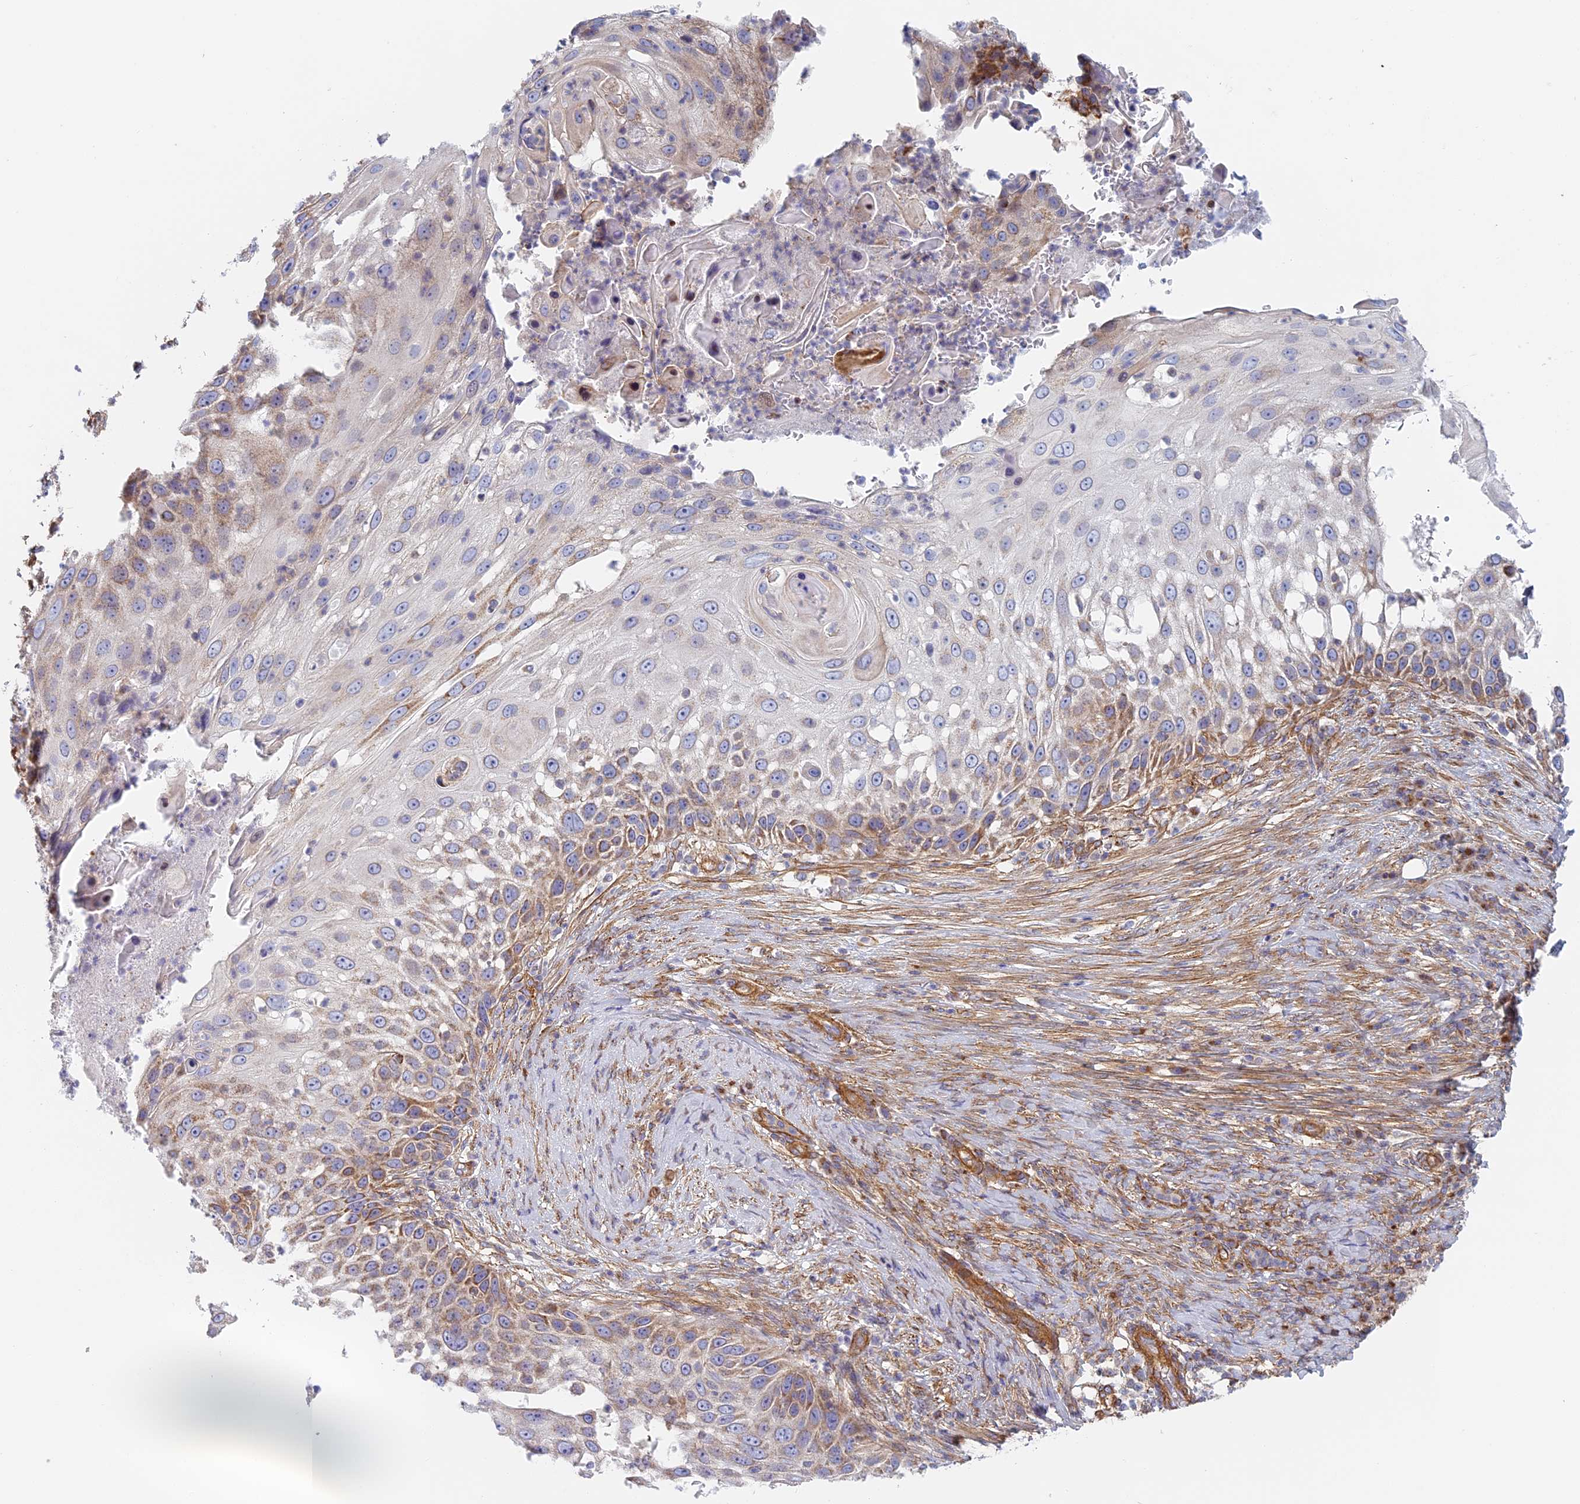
{"staining": {"intensity": "weak", "quantity": "<25%", "location": "cytoplasmic/membranous"}, "tissue": "skin cancer", "cell_type": "Tumor cells", "image_type": "cancer", "snomed": [{"axis": "morphology", "description": "Squamous cell carcinoma, NOS"}, {"axis": "topography", "description": "Skin"}], "caption": "IHC micrograph of skin squamous cell carcinoma stained for a protein (brown), which displays no positivity in tumor cells.", "gene": "DDA1", "patient": {"sex": "female", "age": 44}}